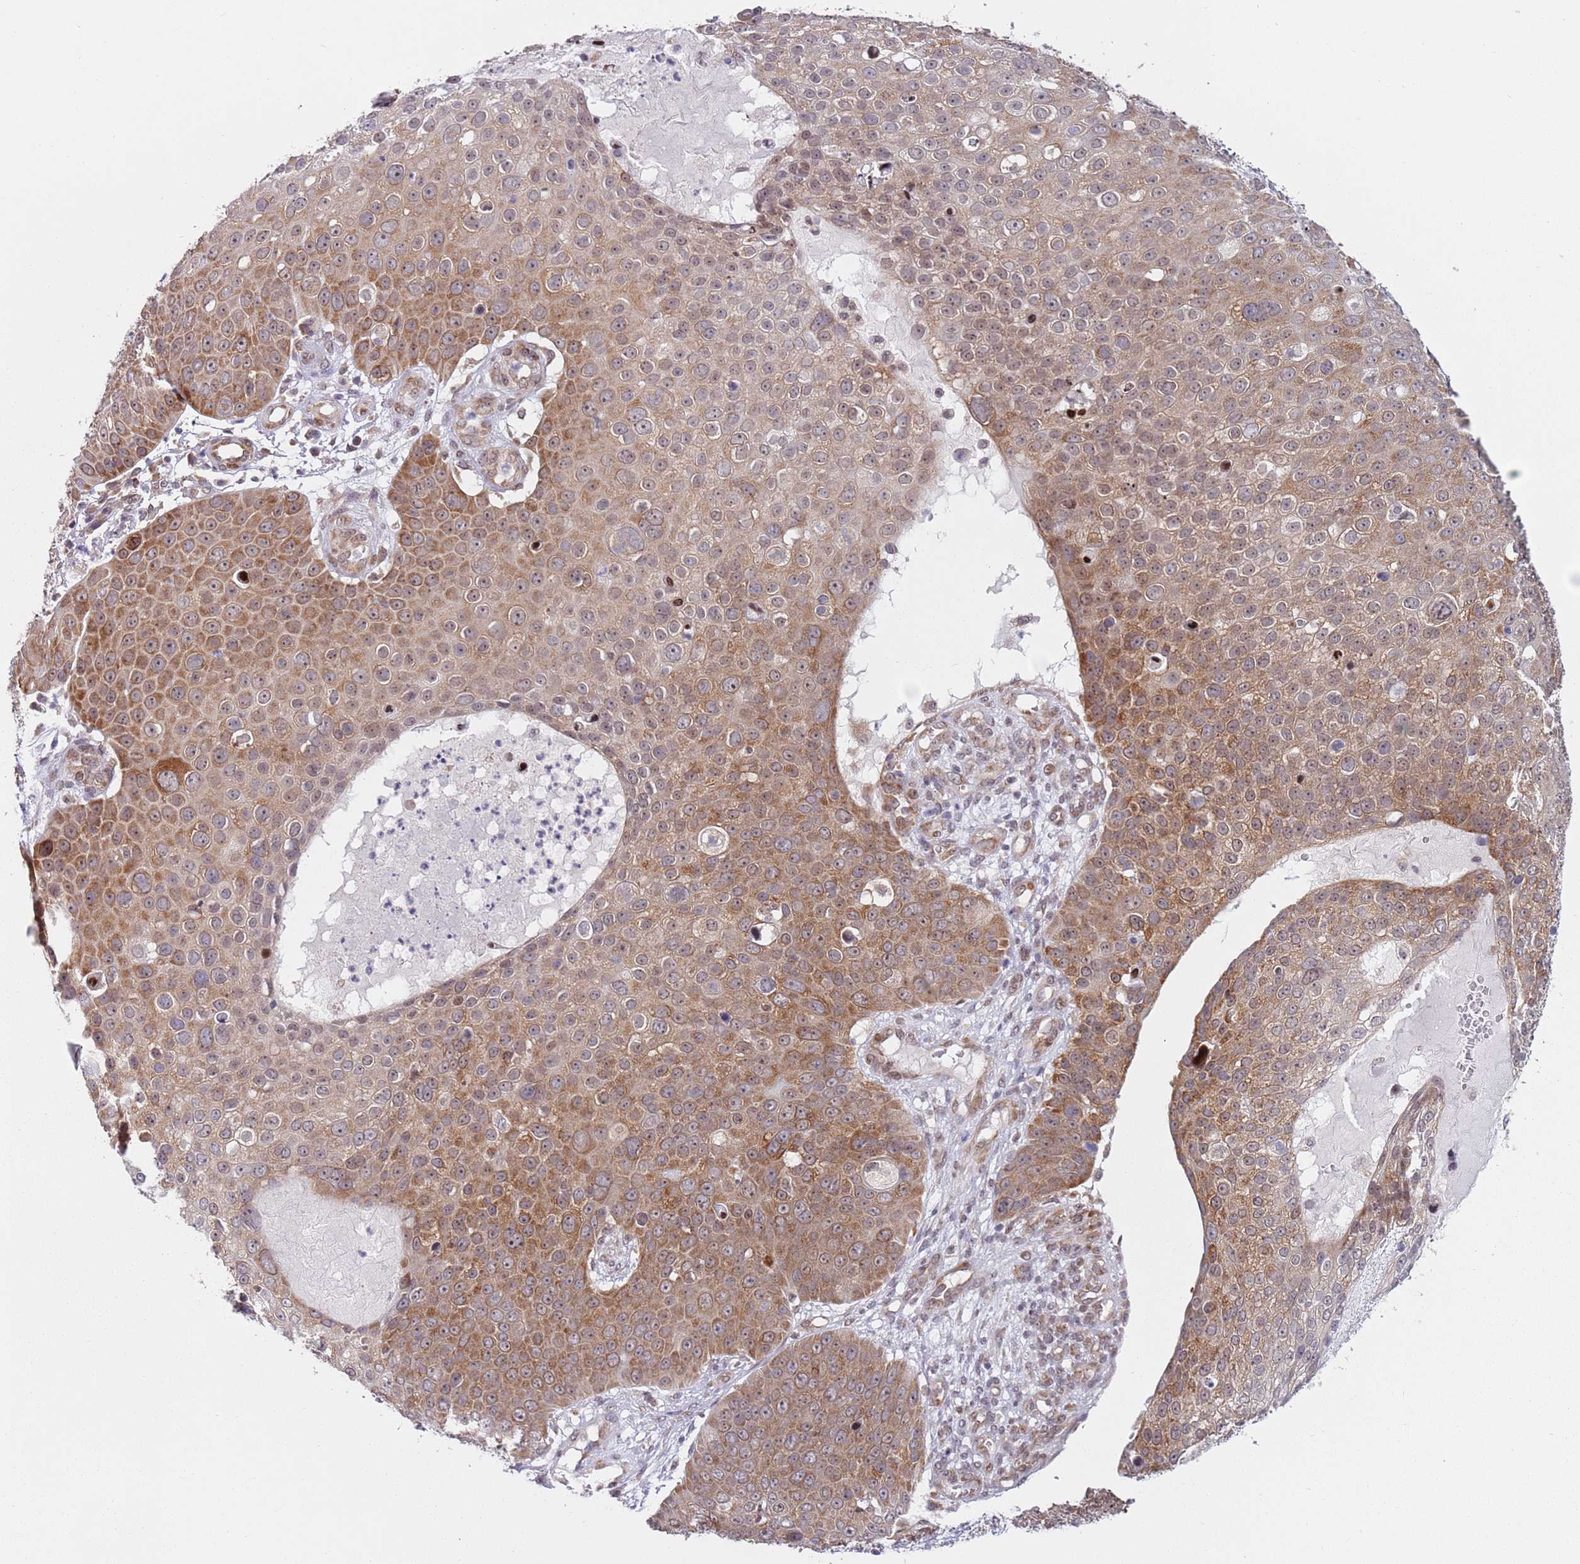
{"staining": {"intensity": "moderate", "quantity": ">75%", "location": "cytoplasmic/membranous,nuclear"}, "tissue": "skin cancer", "cell_type": "Tumor cells", "image_type": "cancer", "snomed": [{"axis": "morphology", "description": "Squamous cell carcinoma, NOS"}, {"axis": "topography", "description": "Skin"}], "caption": "A brown stain highlights moderate cytoplasmic/membranous and nuclear staining of a protein in human skin cancer tumor cells. (DAB (3,3'-diaminobenzidine) = brown stain, brightfield microscopy at high magnification).", "gene": "SLC25A32", "patient": {"sex": "male", "age": 71}}